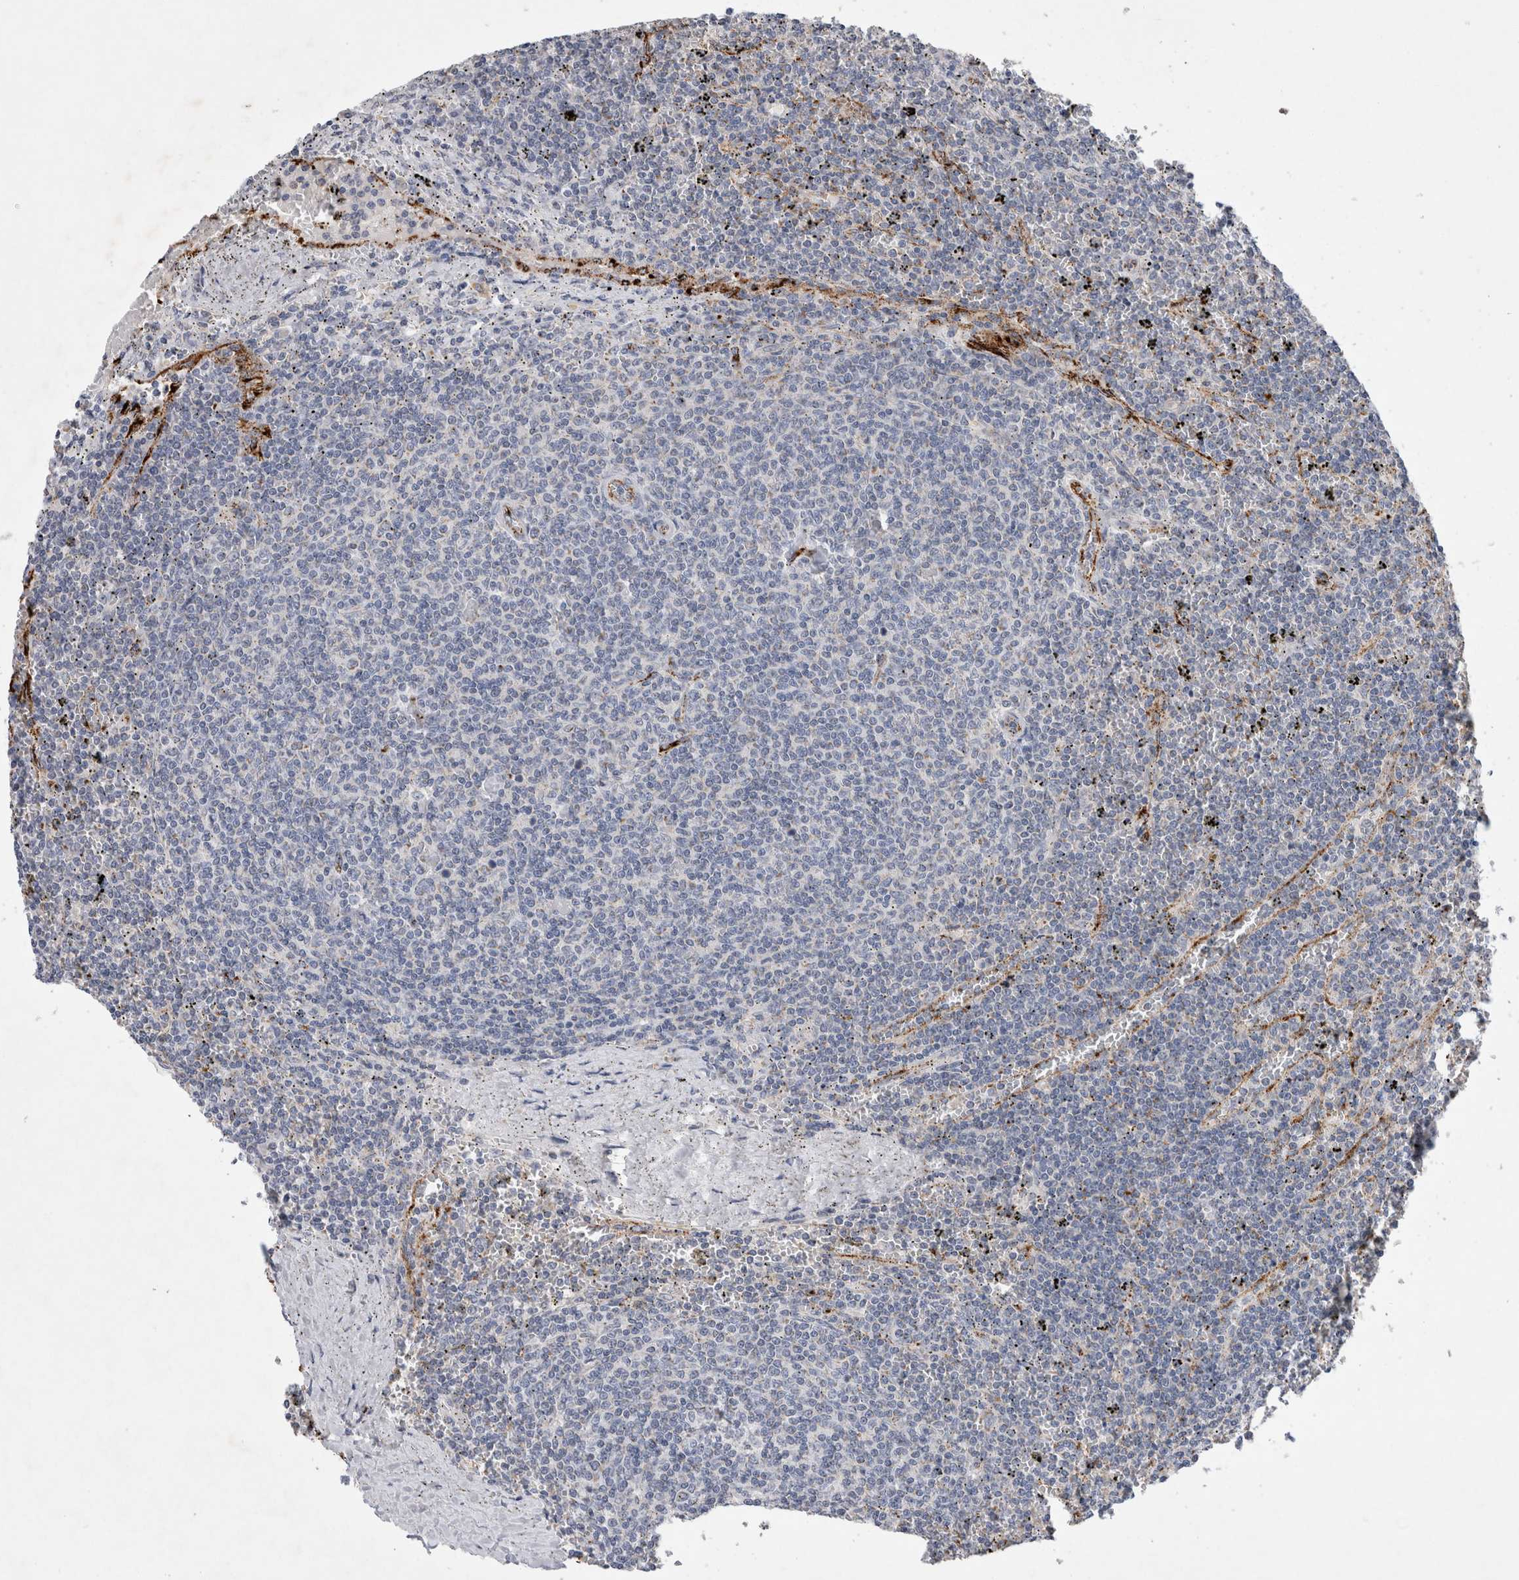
{"staining": {"intensity": "negative", "quantity": "none", "location": "none"}, "tissue": "lymphoma", "cell_type": "Tumor cells", "image_type": "cancer", "snomed": [{"axis": "morphology", "description": "Malignant lymphoma, non-Hodgkin's type, Low grade"}, {"axis": "topography", "description": "Spleen"}], "caption": "Protein analysis of malignant lymphoma, non-Hodgkin's type (low-grade) displays no significant positivity in tumor cells.", "gene": "IARS2", "patient": {"sex": "female", "age": 50}}